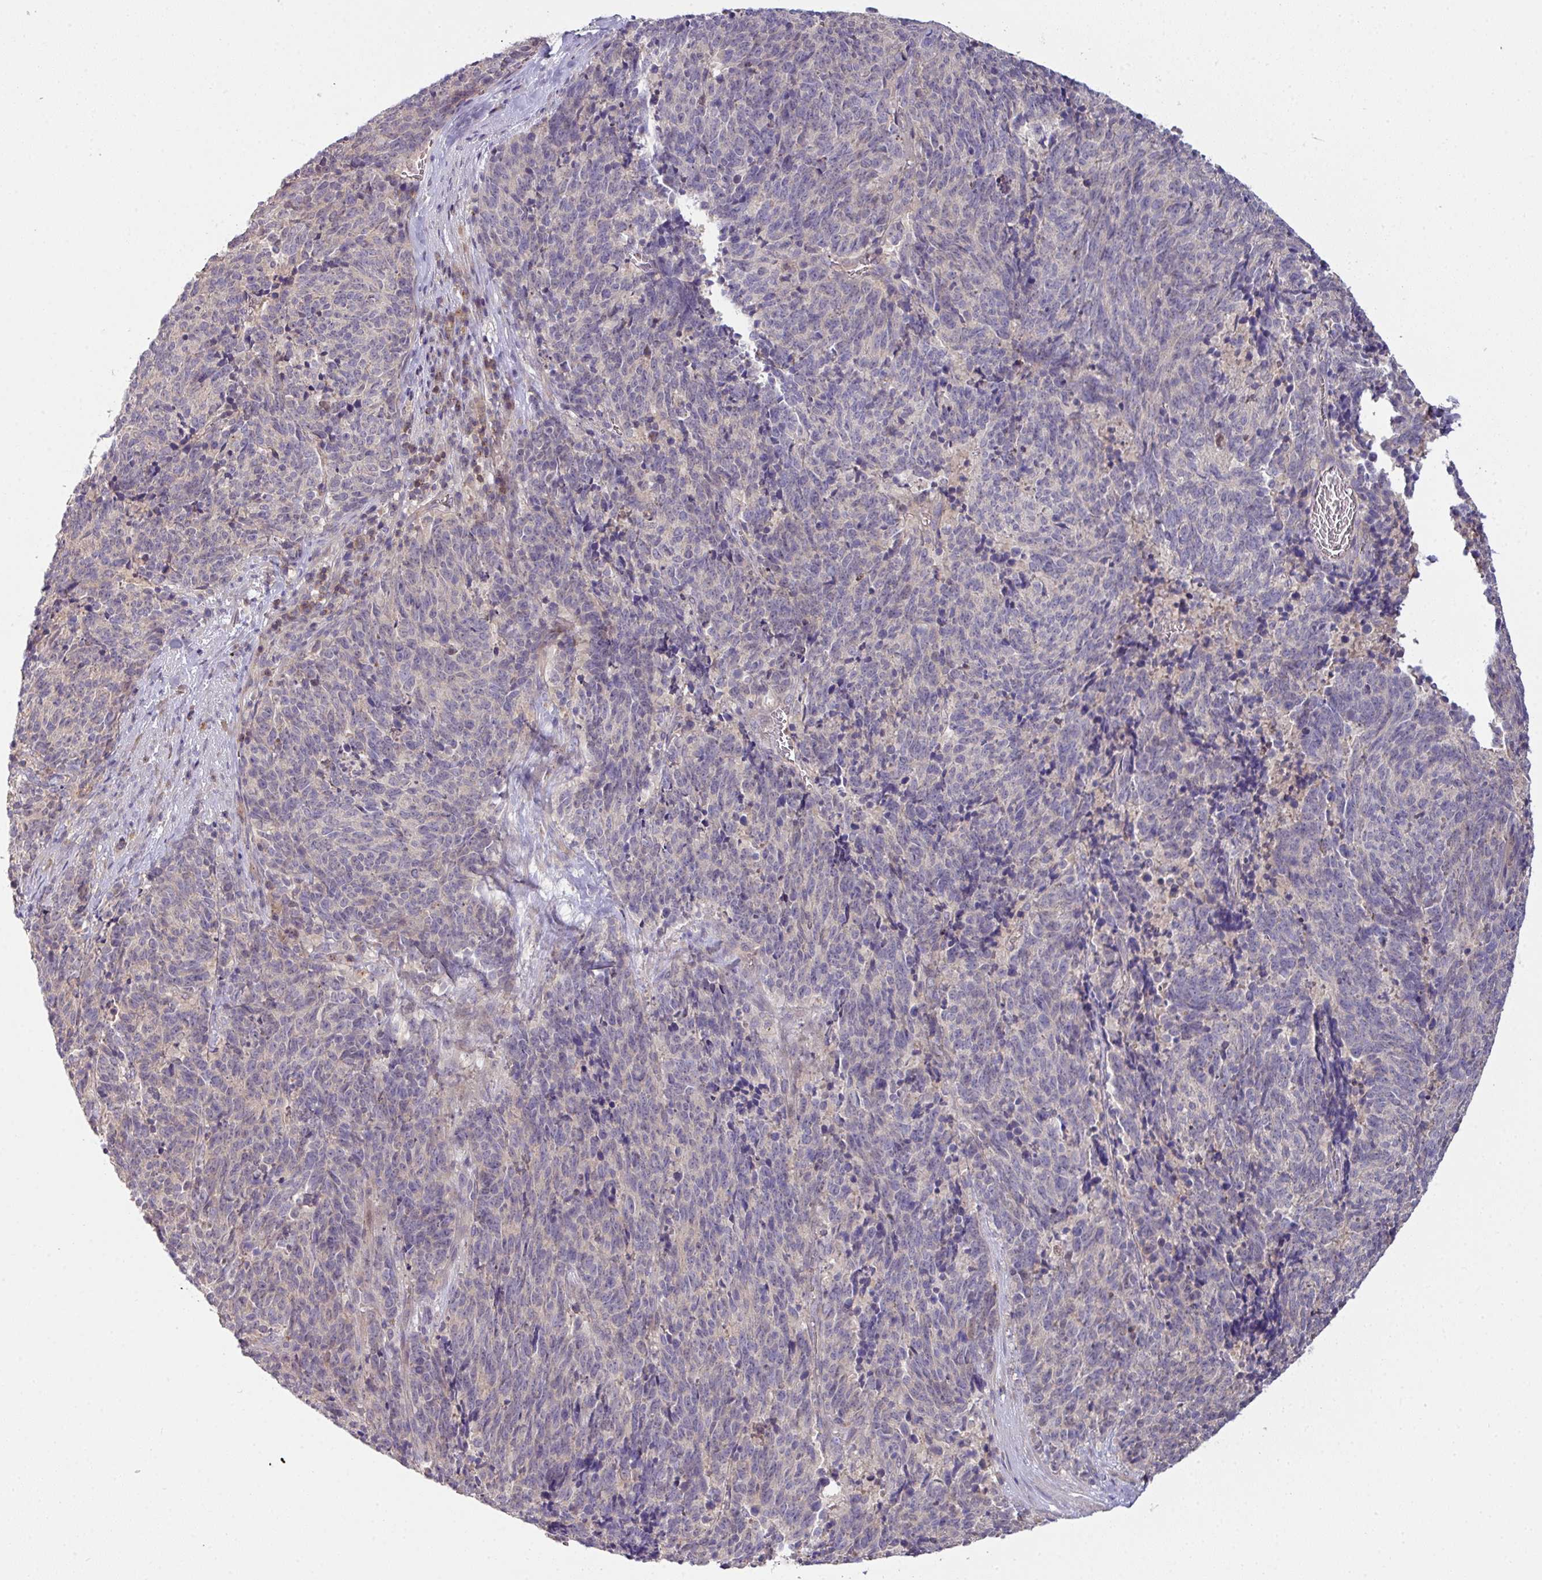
{"staining": {"intensity": "negative", "quantity": "none", "location": "none"}, "tissue": "cervical cancer", "cell_type": "Tumor cells", "image_type": "cancer", "snomed": [{"axis": "morphology", "description": "Squamous cell carcinoma, NOS"}, {"axis": "topography", "description": "Cervix"}], "caption": "A photomicrograph of cervical squamous cell carcinoma stained for a protein demonstrates no brown staining in tumor cells.", "gene": "SLAMF6", "patient": {"sex": "female", "age": 29}}